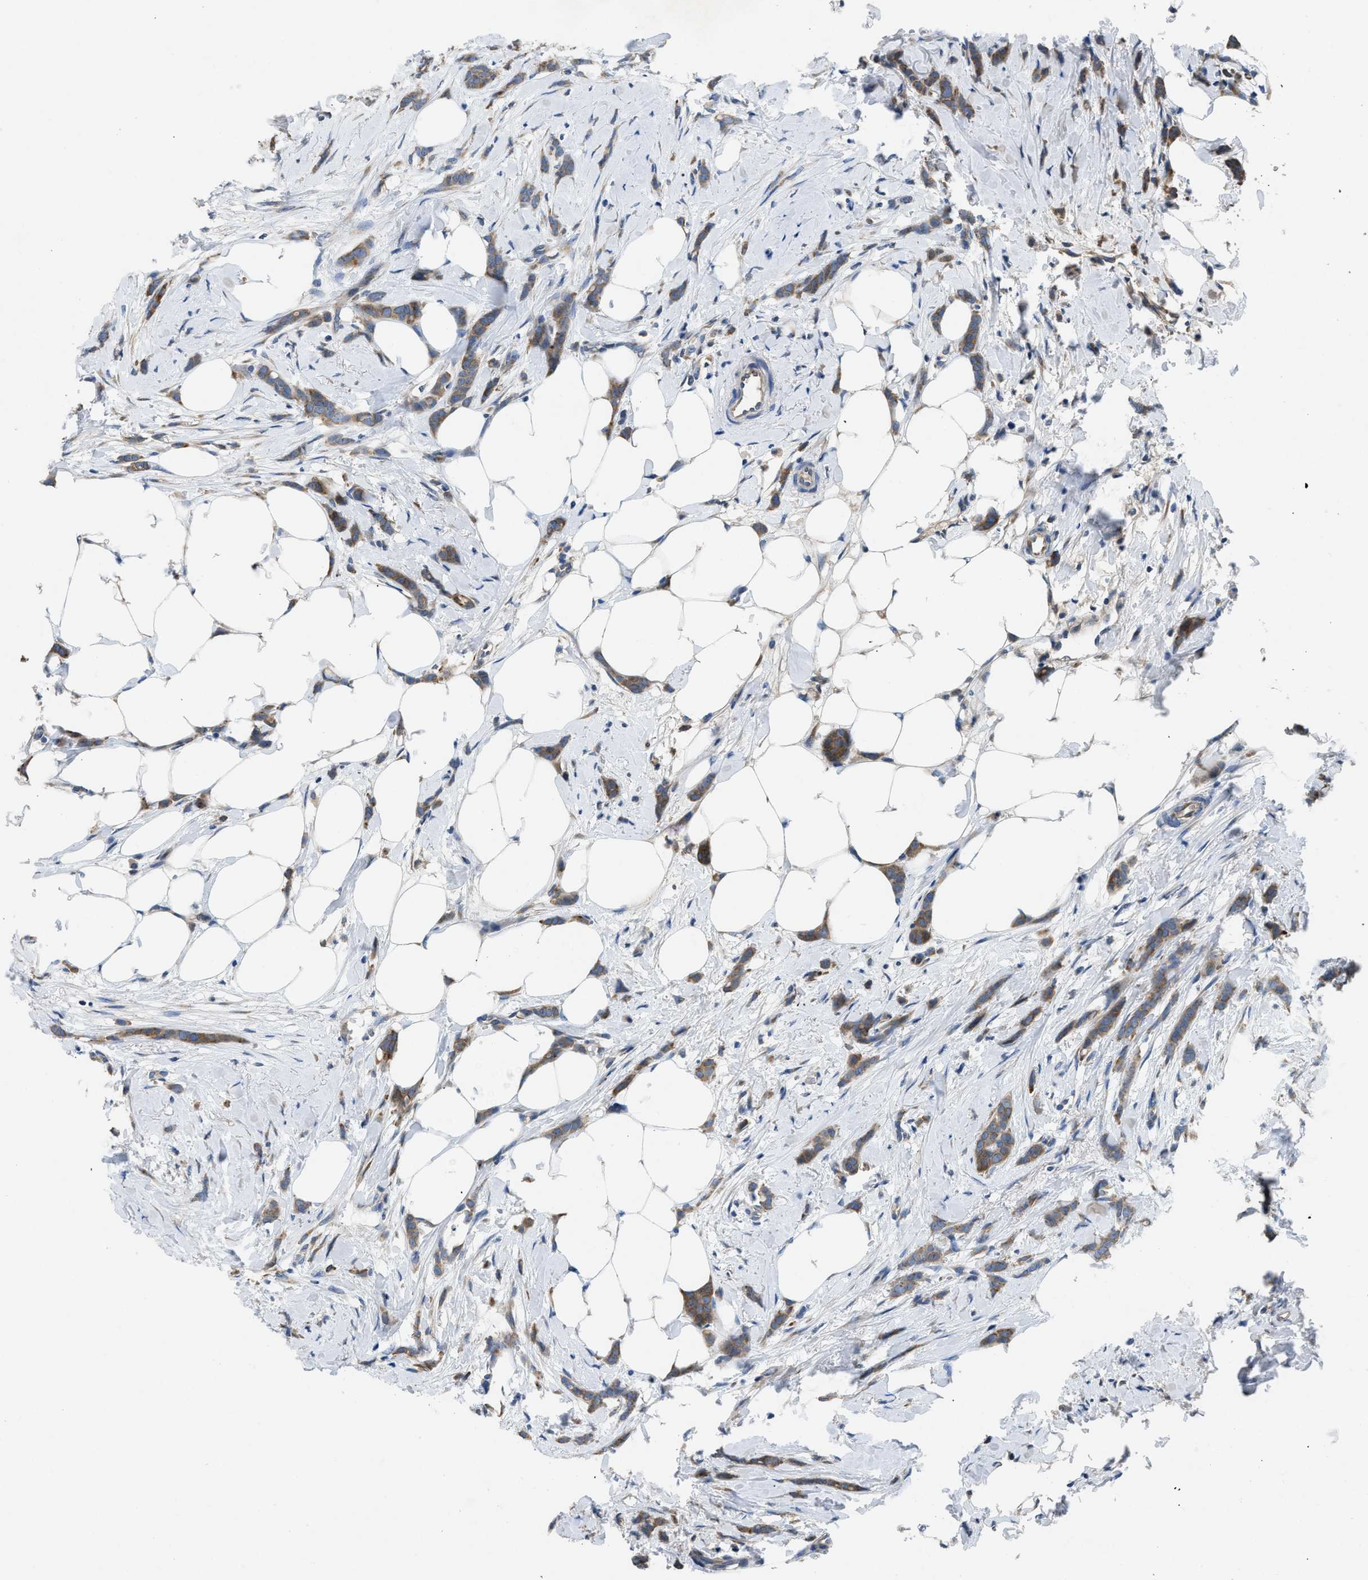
{"staining": {"intensity": "moderate", "quantity": ">75%", "location": "cytoplasmic/membranous"}, "tissue": "breast cancer", "cell_type": "Tumor cells", "image_type": "cancer", "snomed": [{"axis": "morphology", "description": "Lobular carcinoma, in situ"}, {"axis": "morphology", "description": "Lobular carcinoma"}, {"axis": "topography", "description": "Breast"}], "caption": "A micrograph of breast cancer stained for a protein exhibits moderate cytoplasmic/membranous brown staining in tumor cells. The protein is stained brown, and the nuclei are stained in blue (DAB IHC with brightfield microscopy, high magnification).", "gene": "GGCX", "patient": {"sex": "female", "age": 41}}